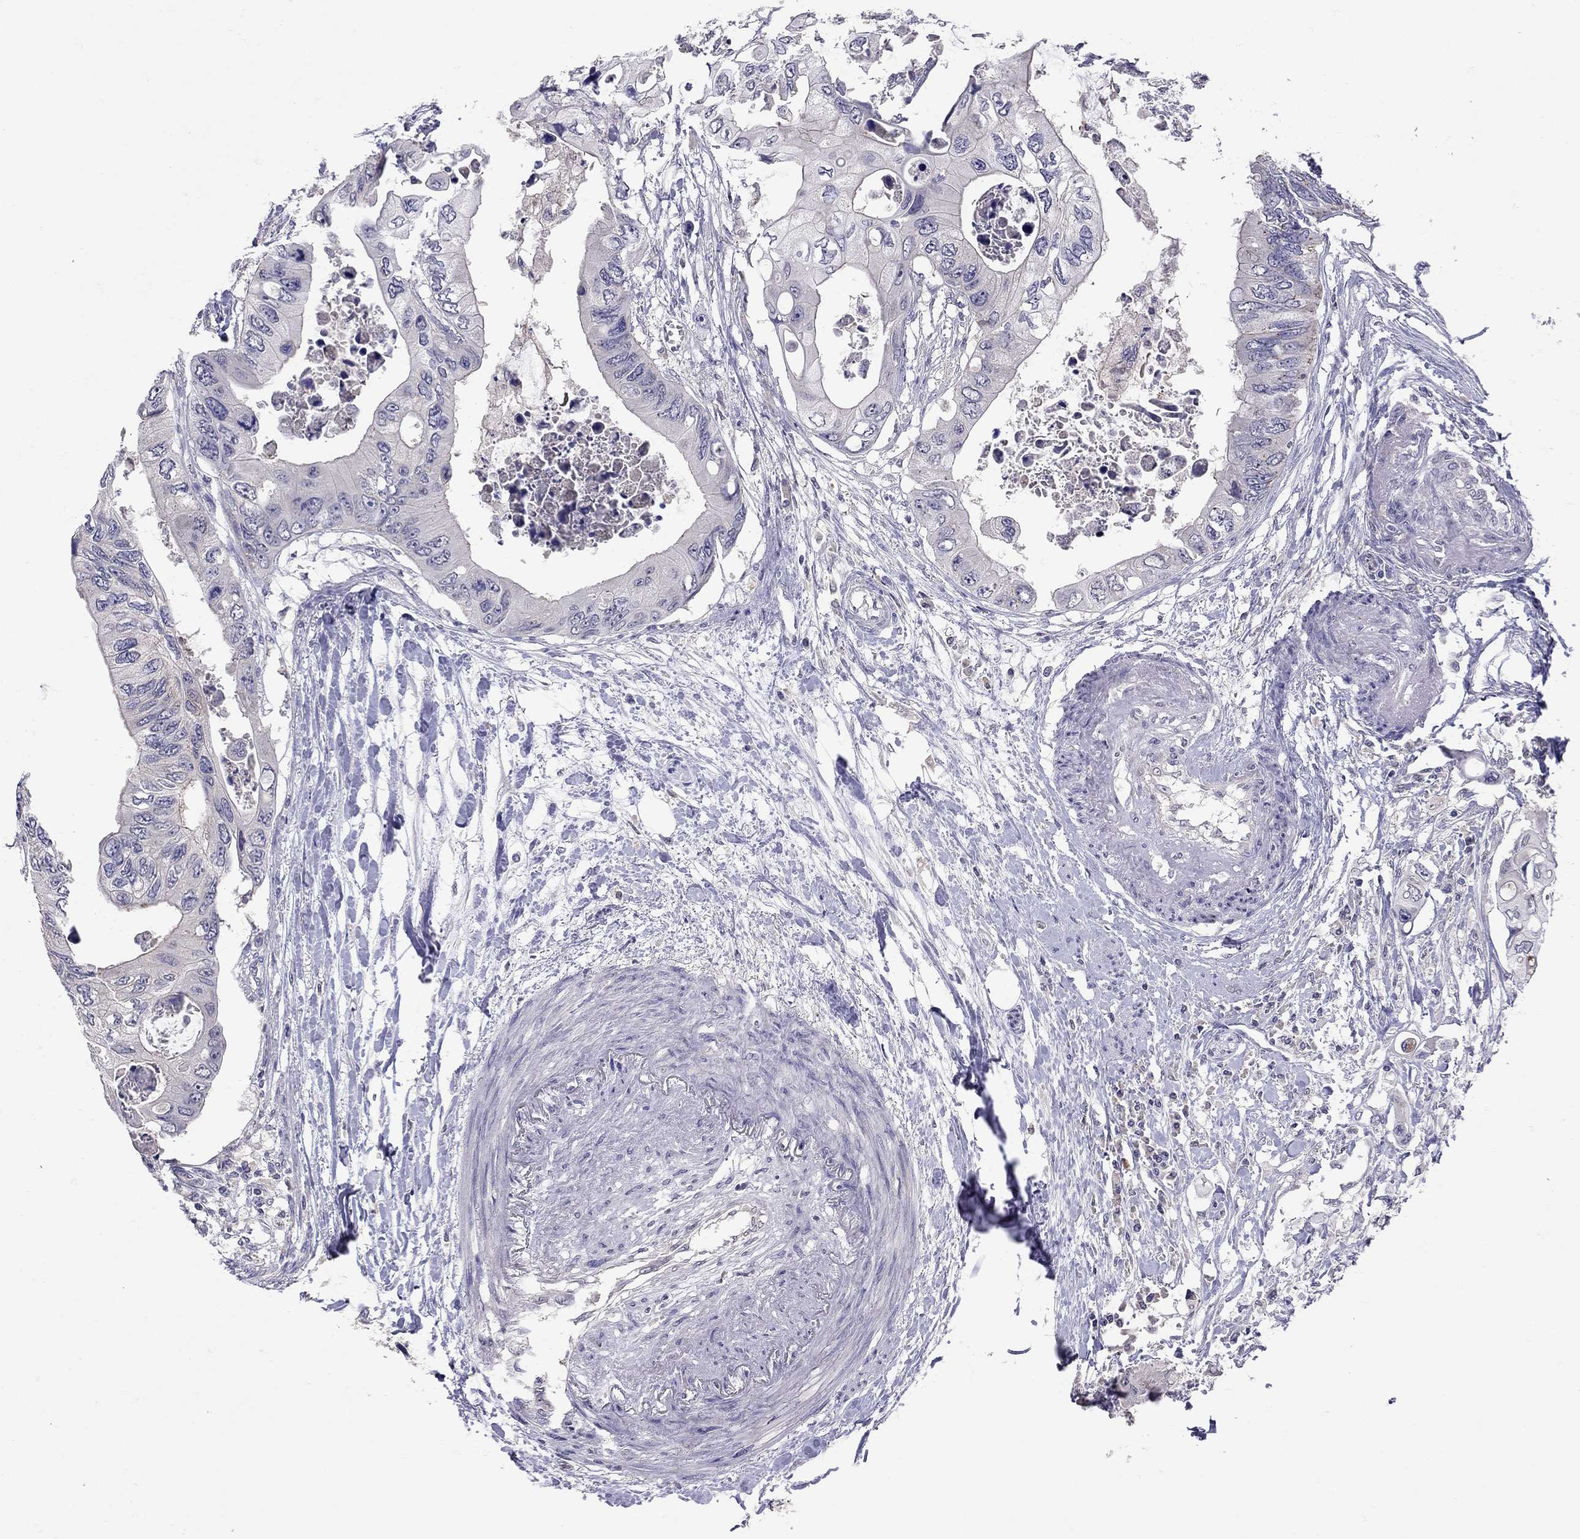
{"staining": {"intensity": "negative", "quantity": "none", "location": "none"}, "tissue": "colorectal cancer", "cell_type": "Tumor cells", "image_type": "cancer", "snomed": [{"axis": "morphology", "description": "Adenocarcinoma, NOS"}, {"axis": "topography", "description": "Rectum"}], "caption": "Histopathology image shows no significant protein staining in tumor cells of colorectal cancer (adenocarcinoma).", "gene": "RTP5", "patient": {"sex": "male", "age": 63}}